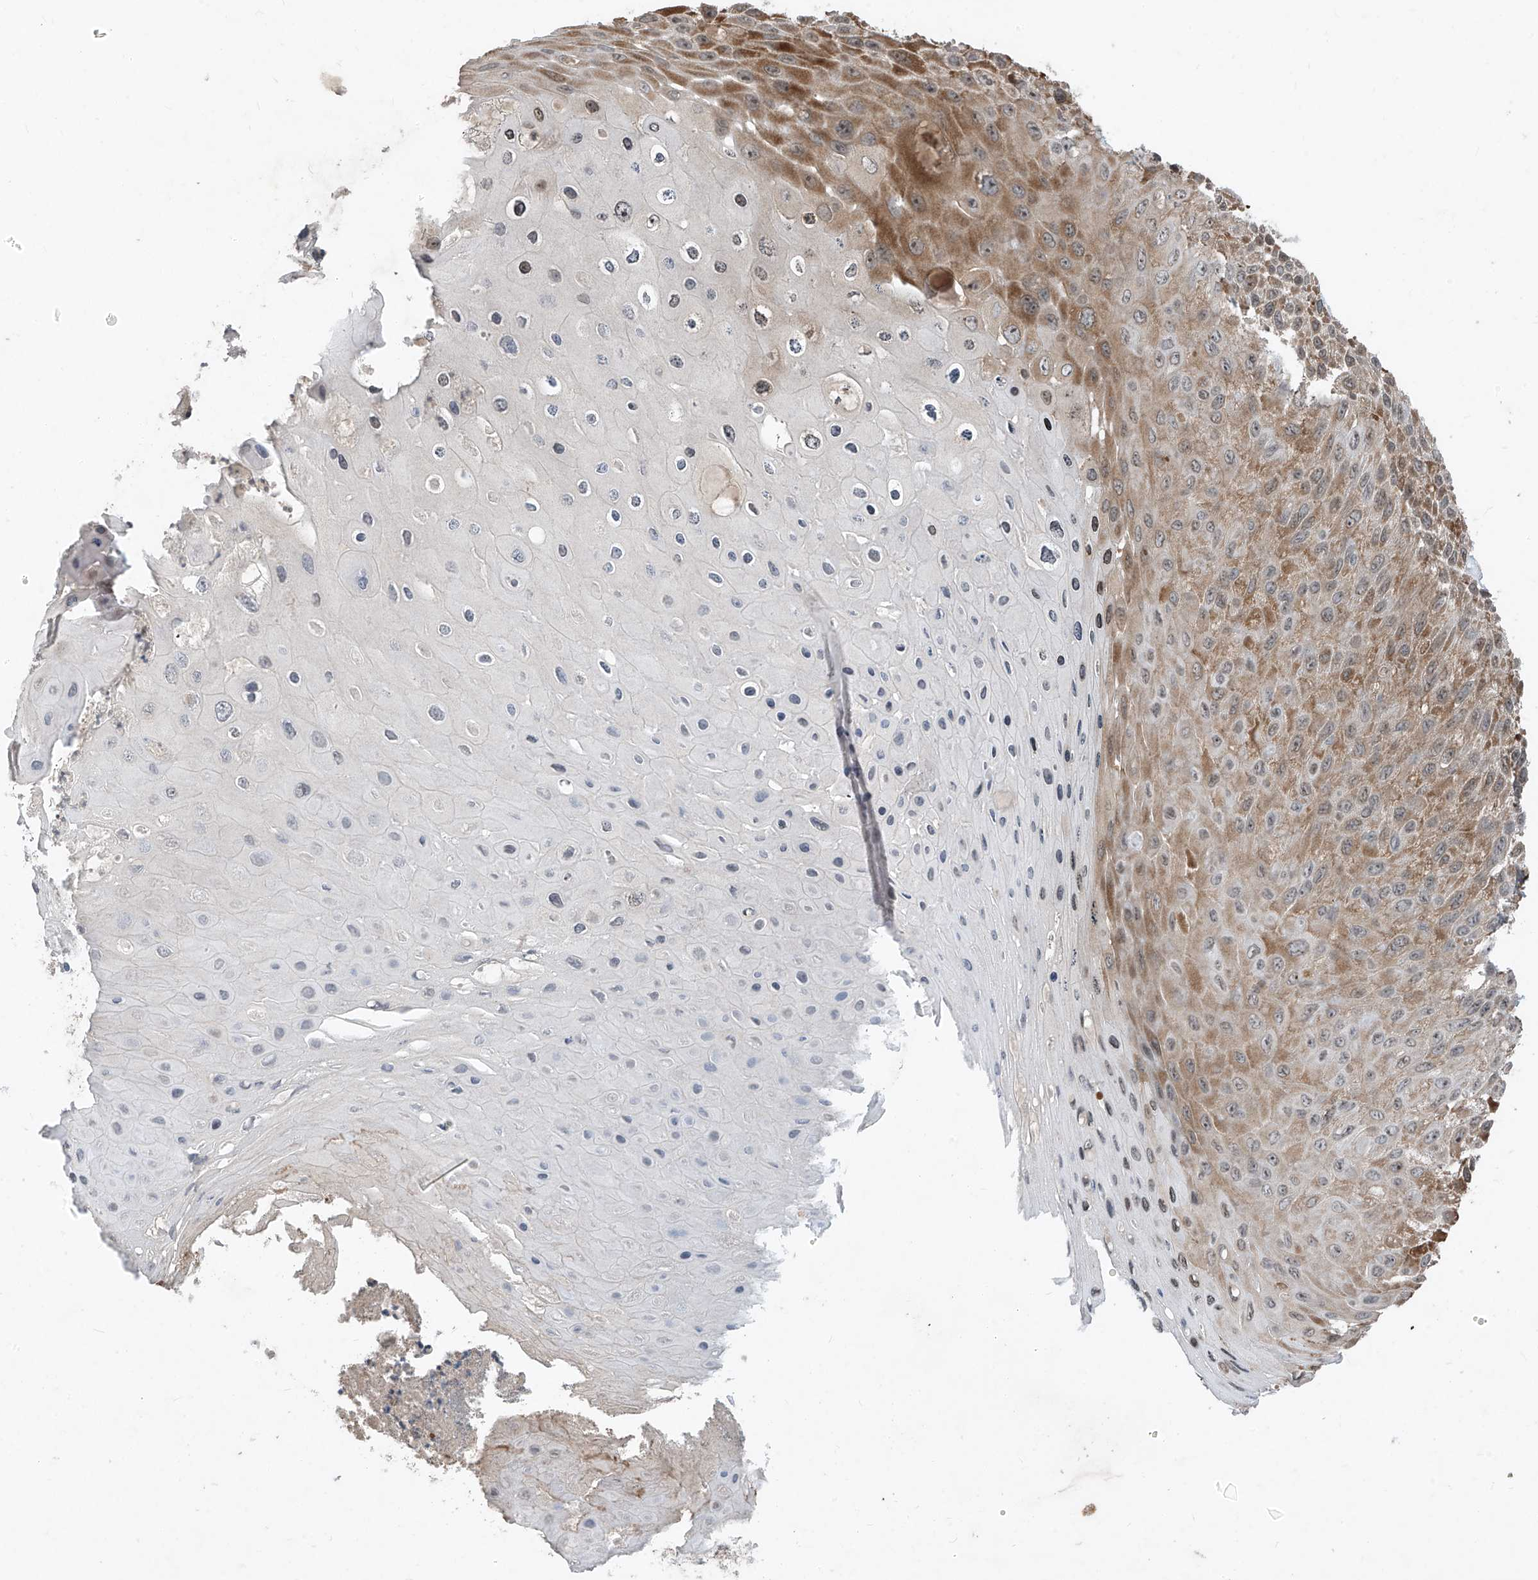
{"staining": {"intensity": "moderate", "quantity": "25%-75%", "location": "cytoplasmic/membranous"}, "tissue": "skin cancer", "cell_type": "Tumor cells", "image_type": "cancer", "snomed": [{"axis": "morphology", "description": "Squamous cell carcinoma, NOS"}, {"axis": "topography", "description": "Skin"}], "caption": "The micrograph displays immunohistochemical staining of skin cancer. There is moderate cytoplasmic/membranous positivity is seen in approximately 25%-75% of tumor cells.", "gene": "RPL34", "patient": {"sex": "female", "age": 88}}